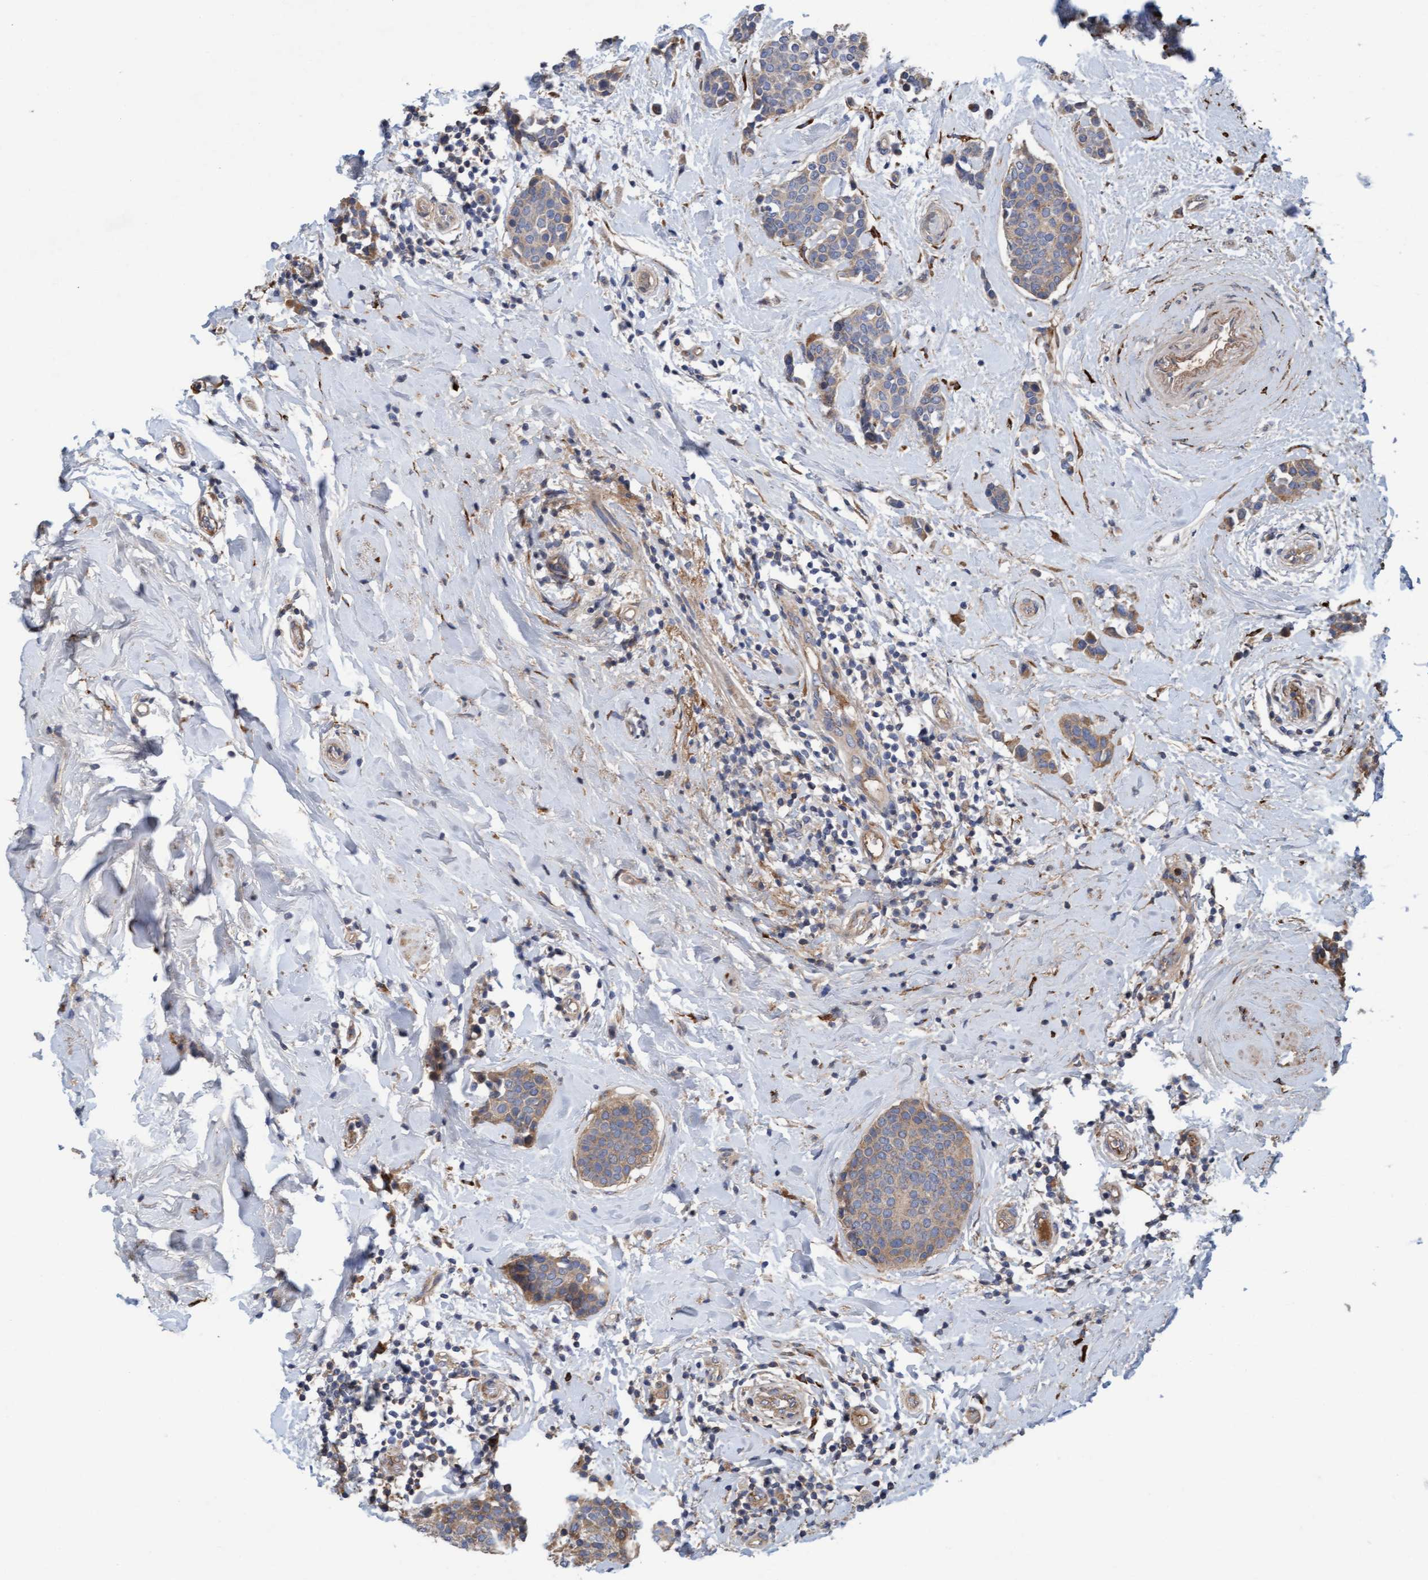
{"staining": {"intensity": "weak", "quantity": ">75%", "location": "cytoplasmic/membranous"}, "tissue": "breast cancer", "cell_type": "Tumor cells", "image_type": "cancer", "snomed": [{"axis": "morphology", "description": "Duct carcinoma"}, {"axis": "topography", "description": "Breast"}], "caption": "Immunohistochemical staining of human intraductal carcinoma (breast) shows weak cytoplasmic/membranous protein positivity in approximately >75% of tumor cells. Nuclei are stained in blue.", "gene": "DDHD2", "patient": {"sex": "female", "age": 55}}